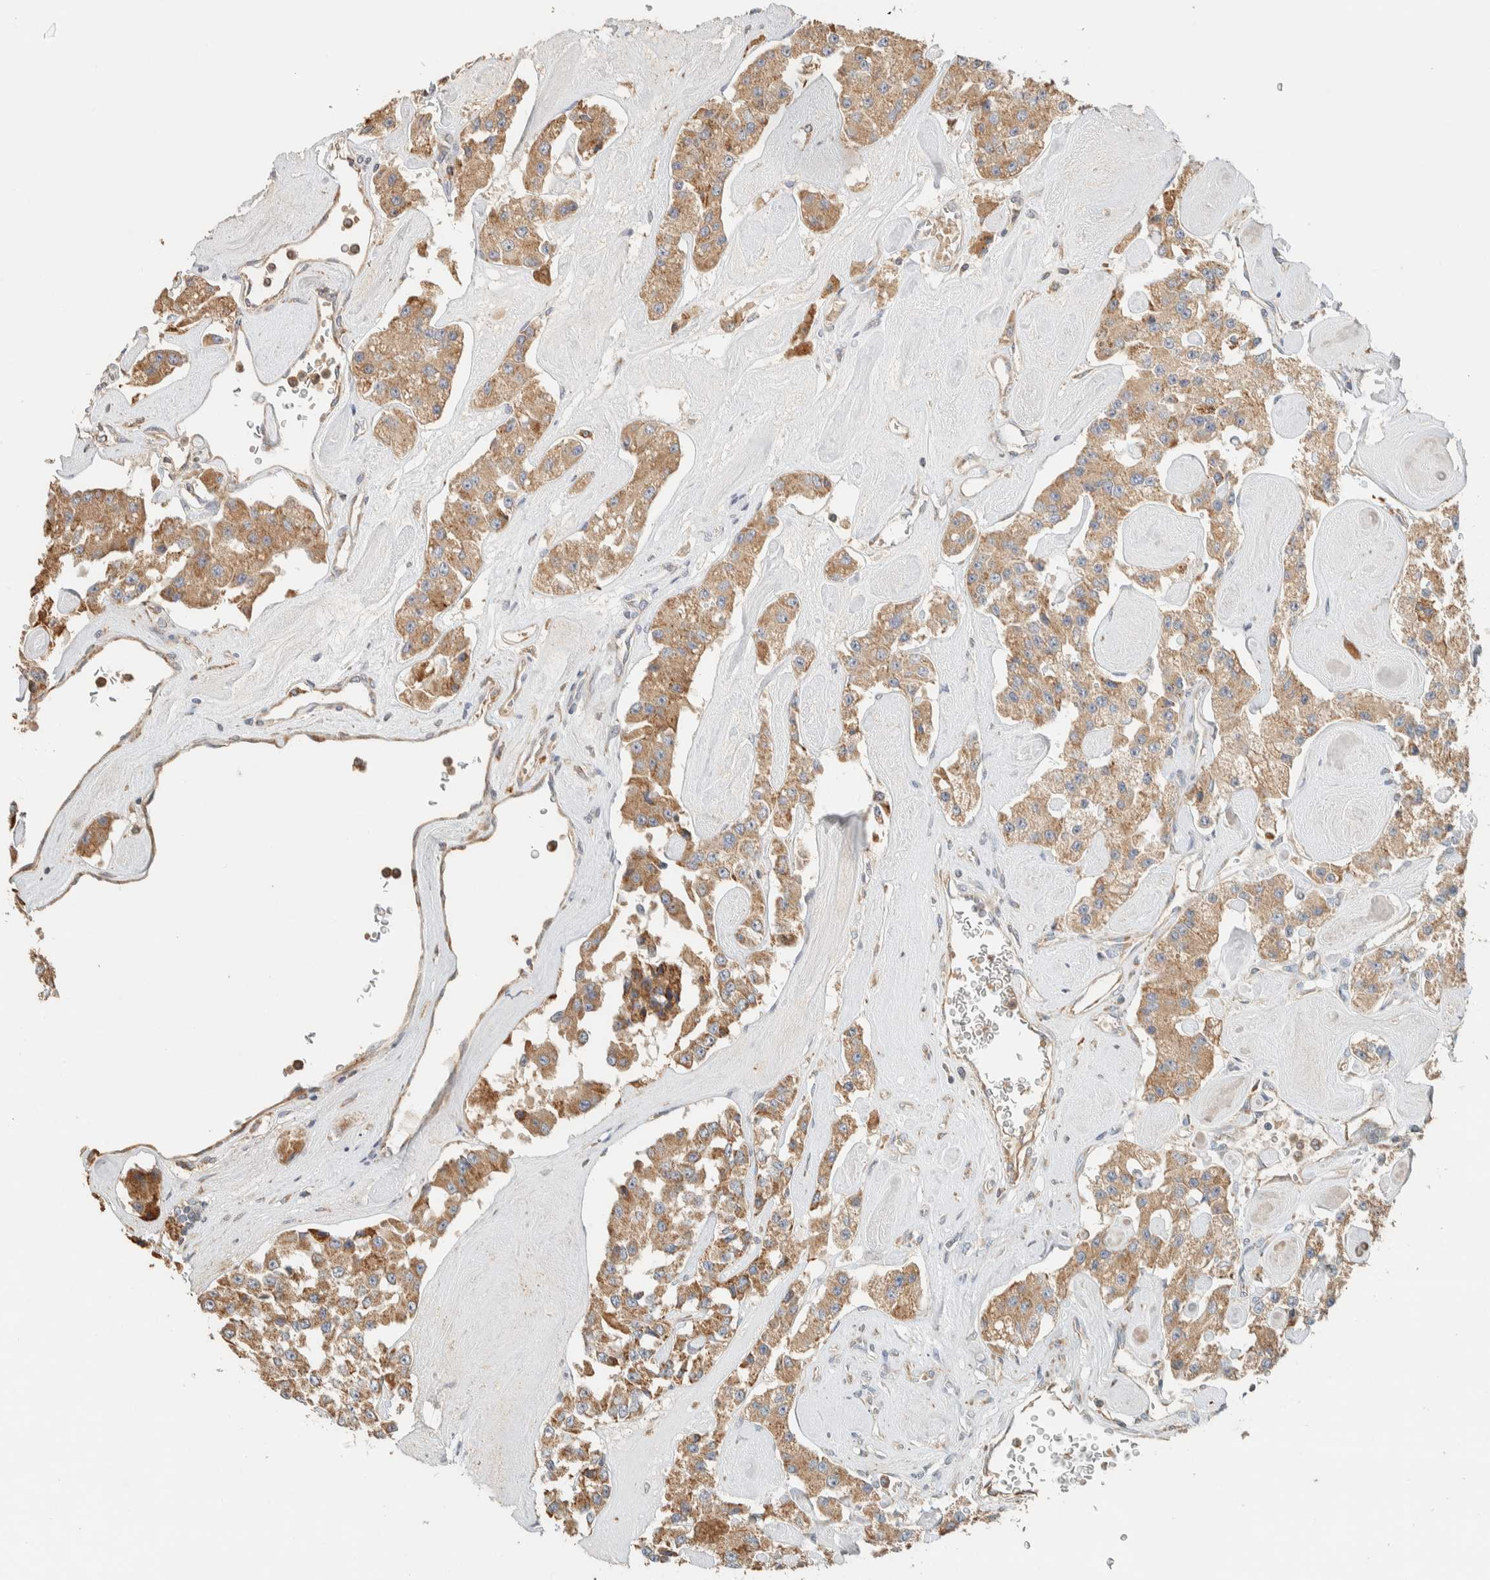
{"staining": {"intensity": "moderate", "quantity": ">75%", "location": "cytoplasmic/membranous"}, "tissue": "carcinoid", "cell_type": "Tumor cells", "image_type": "cancer", "snomed": [{"axis": "morphology", "description": "Carcinoid, malignant, NOS"}, {"axis": "topography", "description": "Pancreas"}], "caption": "This is a photomicrograph of IHC staining of carcinoid (malignant), which shows moderate expression in the cytoplasmic/membranous of tumor cells.", "gene": "RAB11FIP1", "patient": {"sex": "male", "age": 41}}